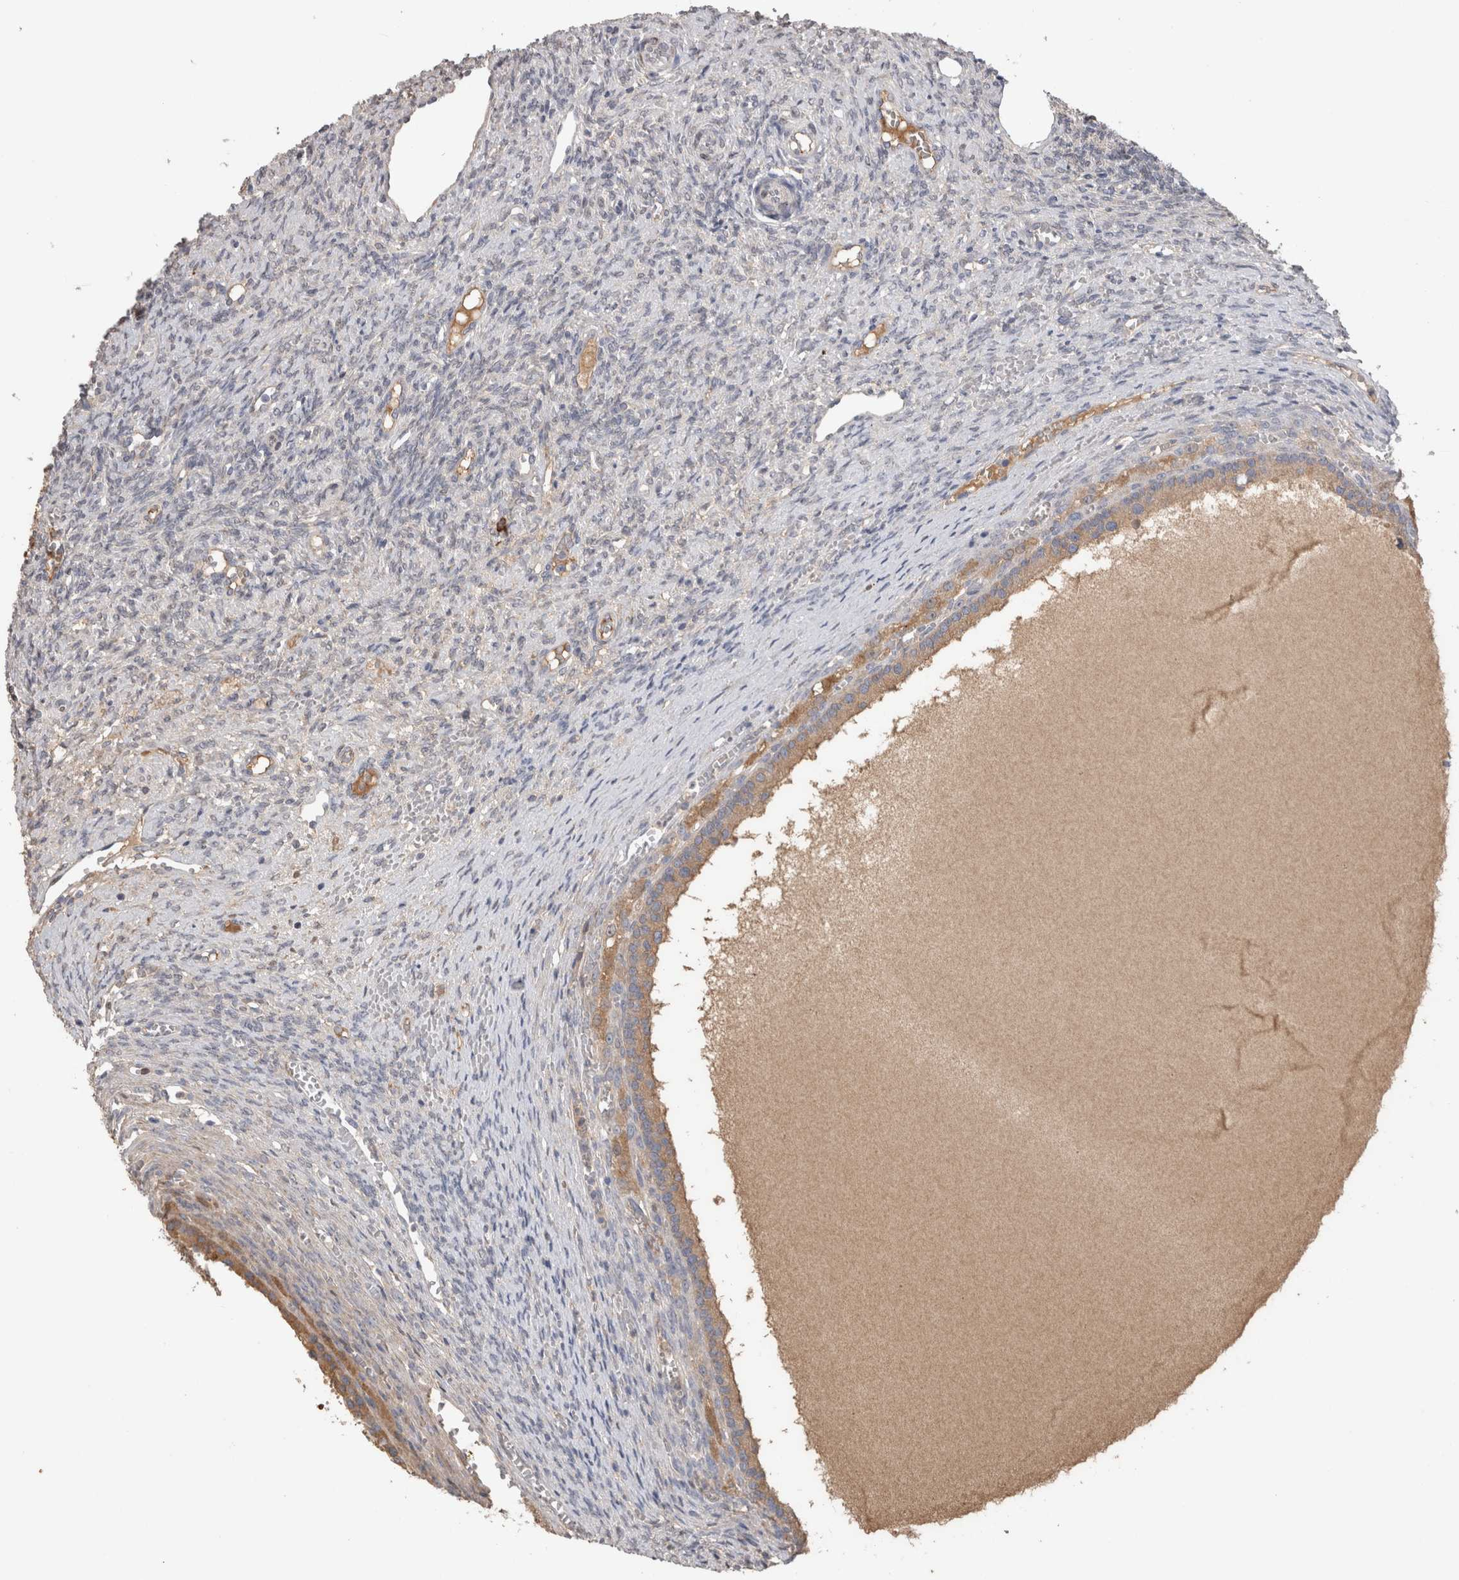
{"staining": {"intensity": "moderate", "quantity": ">75%", "location": "cytoplasmic/membranous"}, "tissue": "ovary", "cell_type": "Follicle cells", "image_type": "normal", "snomed": [{"axis": "morphology", "description": "Normal tissue, NOS"}, {"axis": "topography", "description": "Ovary"}], "caption": "Ovary stained with IHC displays moderate cytoplasmic/membranous positivity in approximately >75% of follicle cells. (brown staining indicates protein expression, while blue staining denotes nuclei).", "gene": "PPP3CC", "patient": {"sex": "female", "age": 41}}